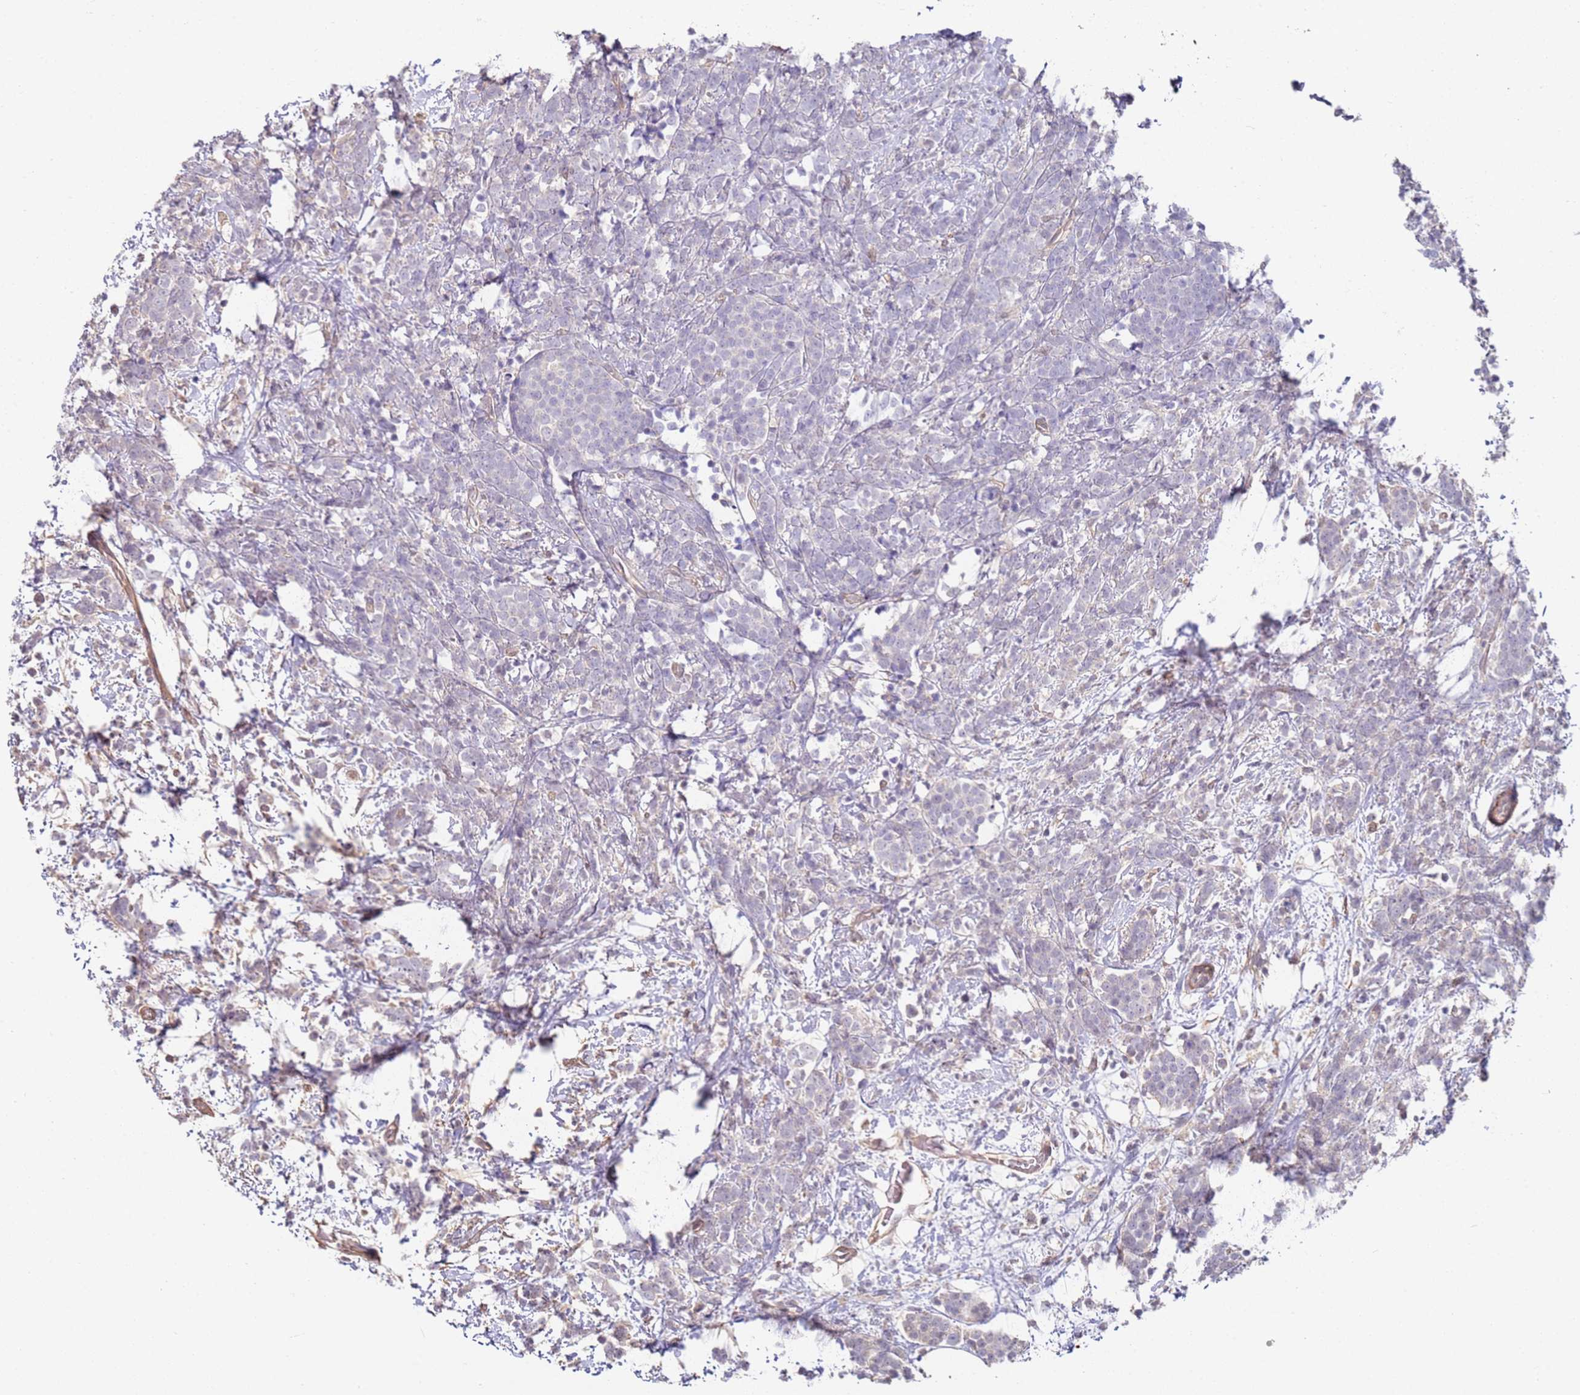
{"staining": {"intensity": "negative", "quantity": "none", "location": "none"}, "tissue": "breast cancer", "cell_type": "Tumor cells", "image_type": "cancer", "snomed": [{"axis": "morphology", "description": "Lobular carcinoma"}, {"axis": "topography", "description": "Breast"}], "caption": "Human breast cancer stained for a protein using immunohistochemistry (IHC) demonstrates no positivity in tumor cells.", "gene": "WDR93", "patient": {"sex": "female", "age": 58}}